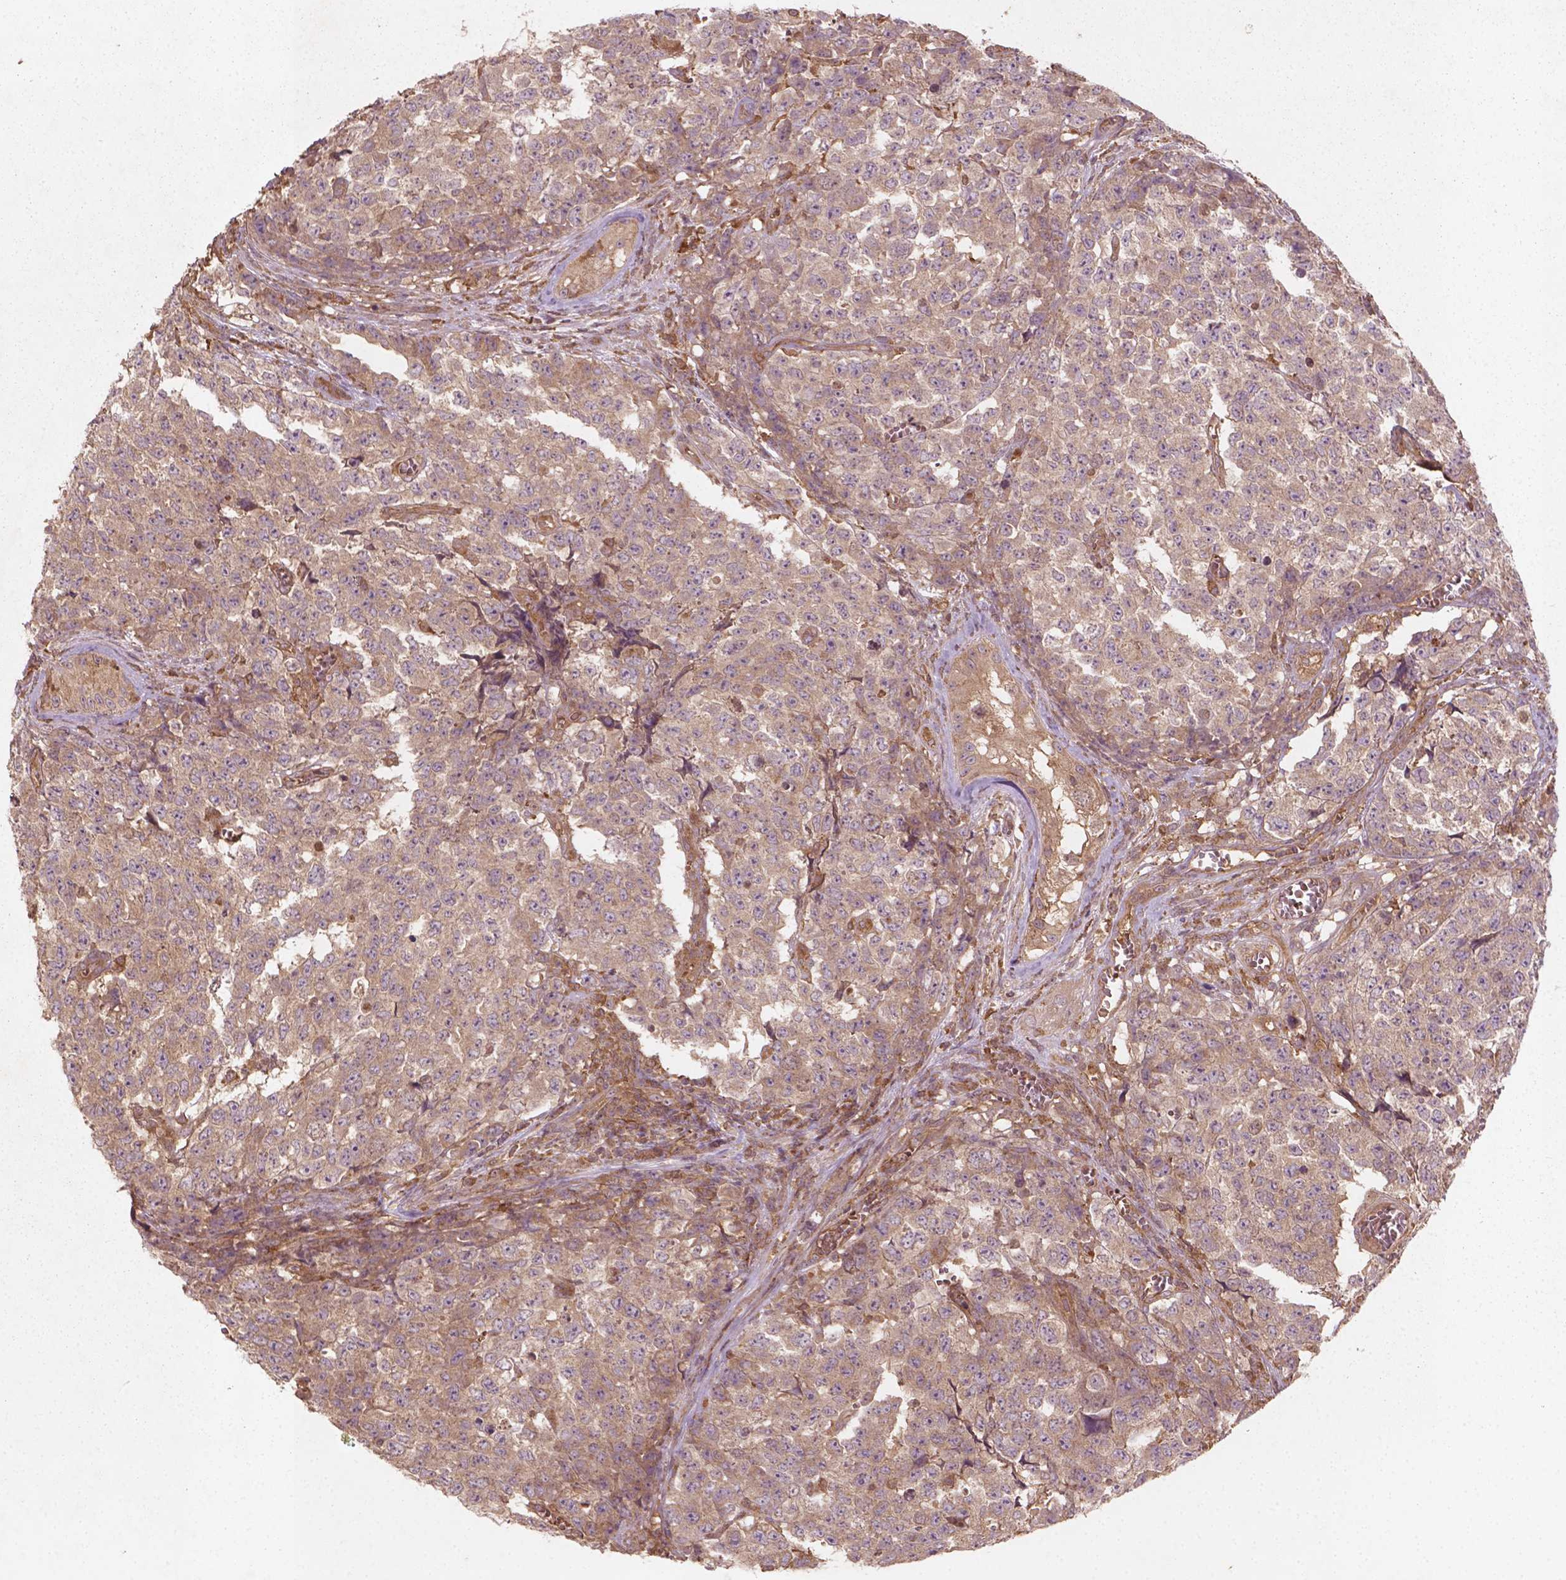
{"staining": {"intensity": "weak", "quantity": ">75%", "location": "cytoplasmic/membranous"}, "tissue": "testis cancer", "cell_type": "Tumor cells", "image_type": "cancer", "snomed": [{"axis": "morphology", "description": "Carcinoma, Embryonal, NOS"}, {"axis": "topography", "description": "Testis"}], "caption": "Immunohistochemical staining of embryonal carcinoma (testis) demonstrates low levels of weak cytoplasmic/membranous protein expression in about >75% of tumor cells.", "gene": "CYFIP2", "patient": {"sex": "male", "age": 23}}